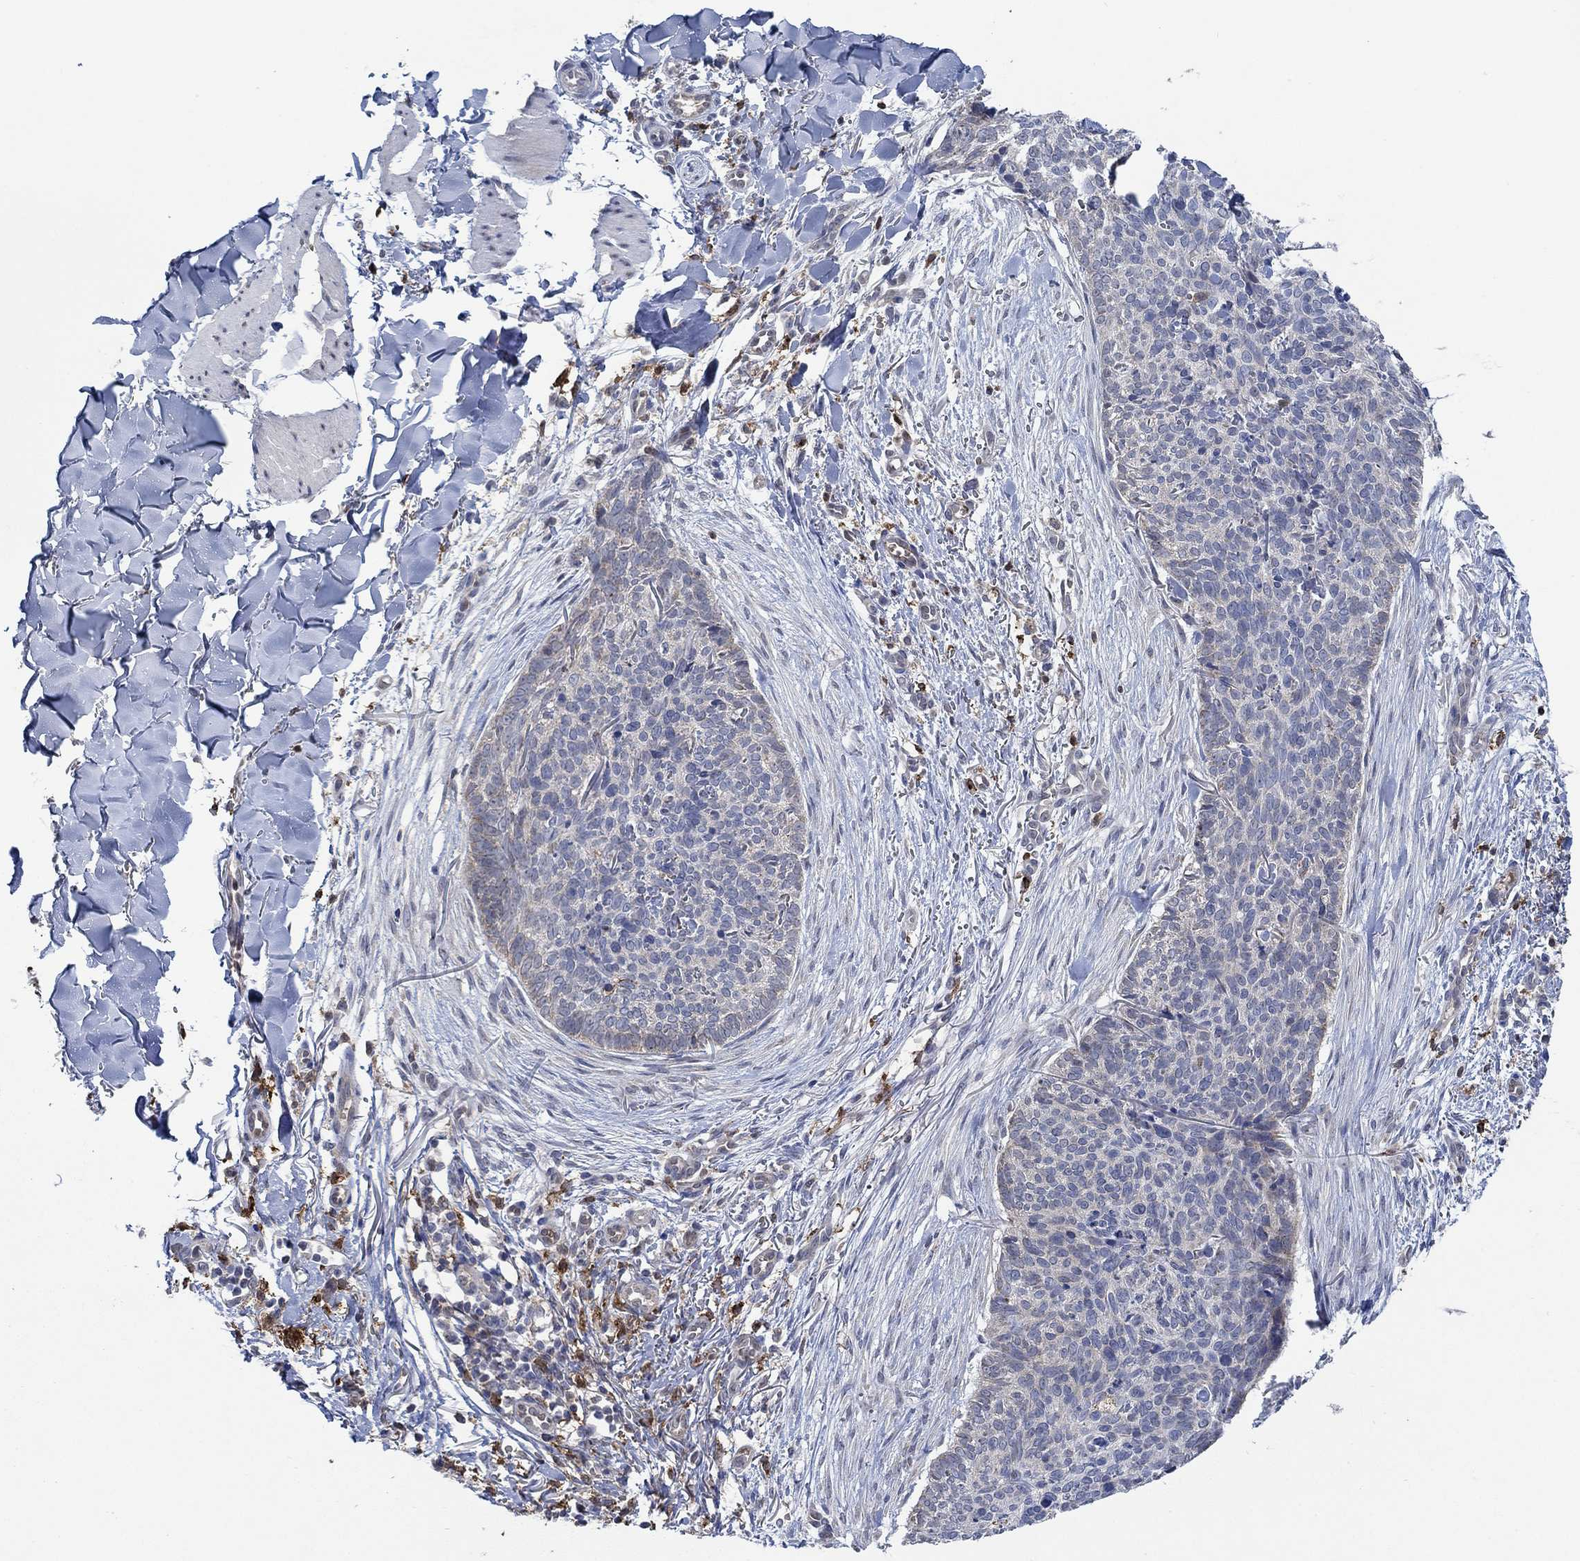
{"staining": {"intensity": "negative", "quantity": "none", "location": "none"}, "tissue": "skin cancer", "cell_type": "Tumor cells", "image_type": "cancer", "snomed": [{"axis": "morphology", "description": "Basal cell carcinoma"}, {"axis": "topography", "description": "Skin"}], "caption": "A histopathology image of basal cell carcinoma (skin) stained for a protein shows no brown staining in tumor cells.", "gene": "MPP1", "patient": {"sex": "male", "age": 64}}